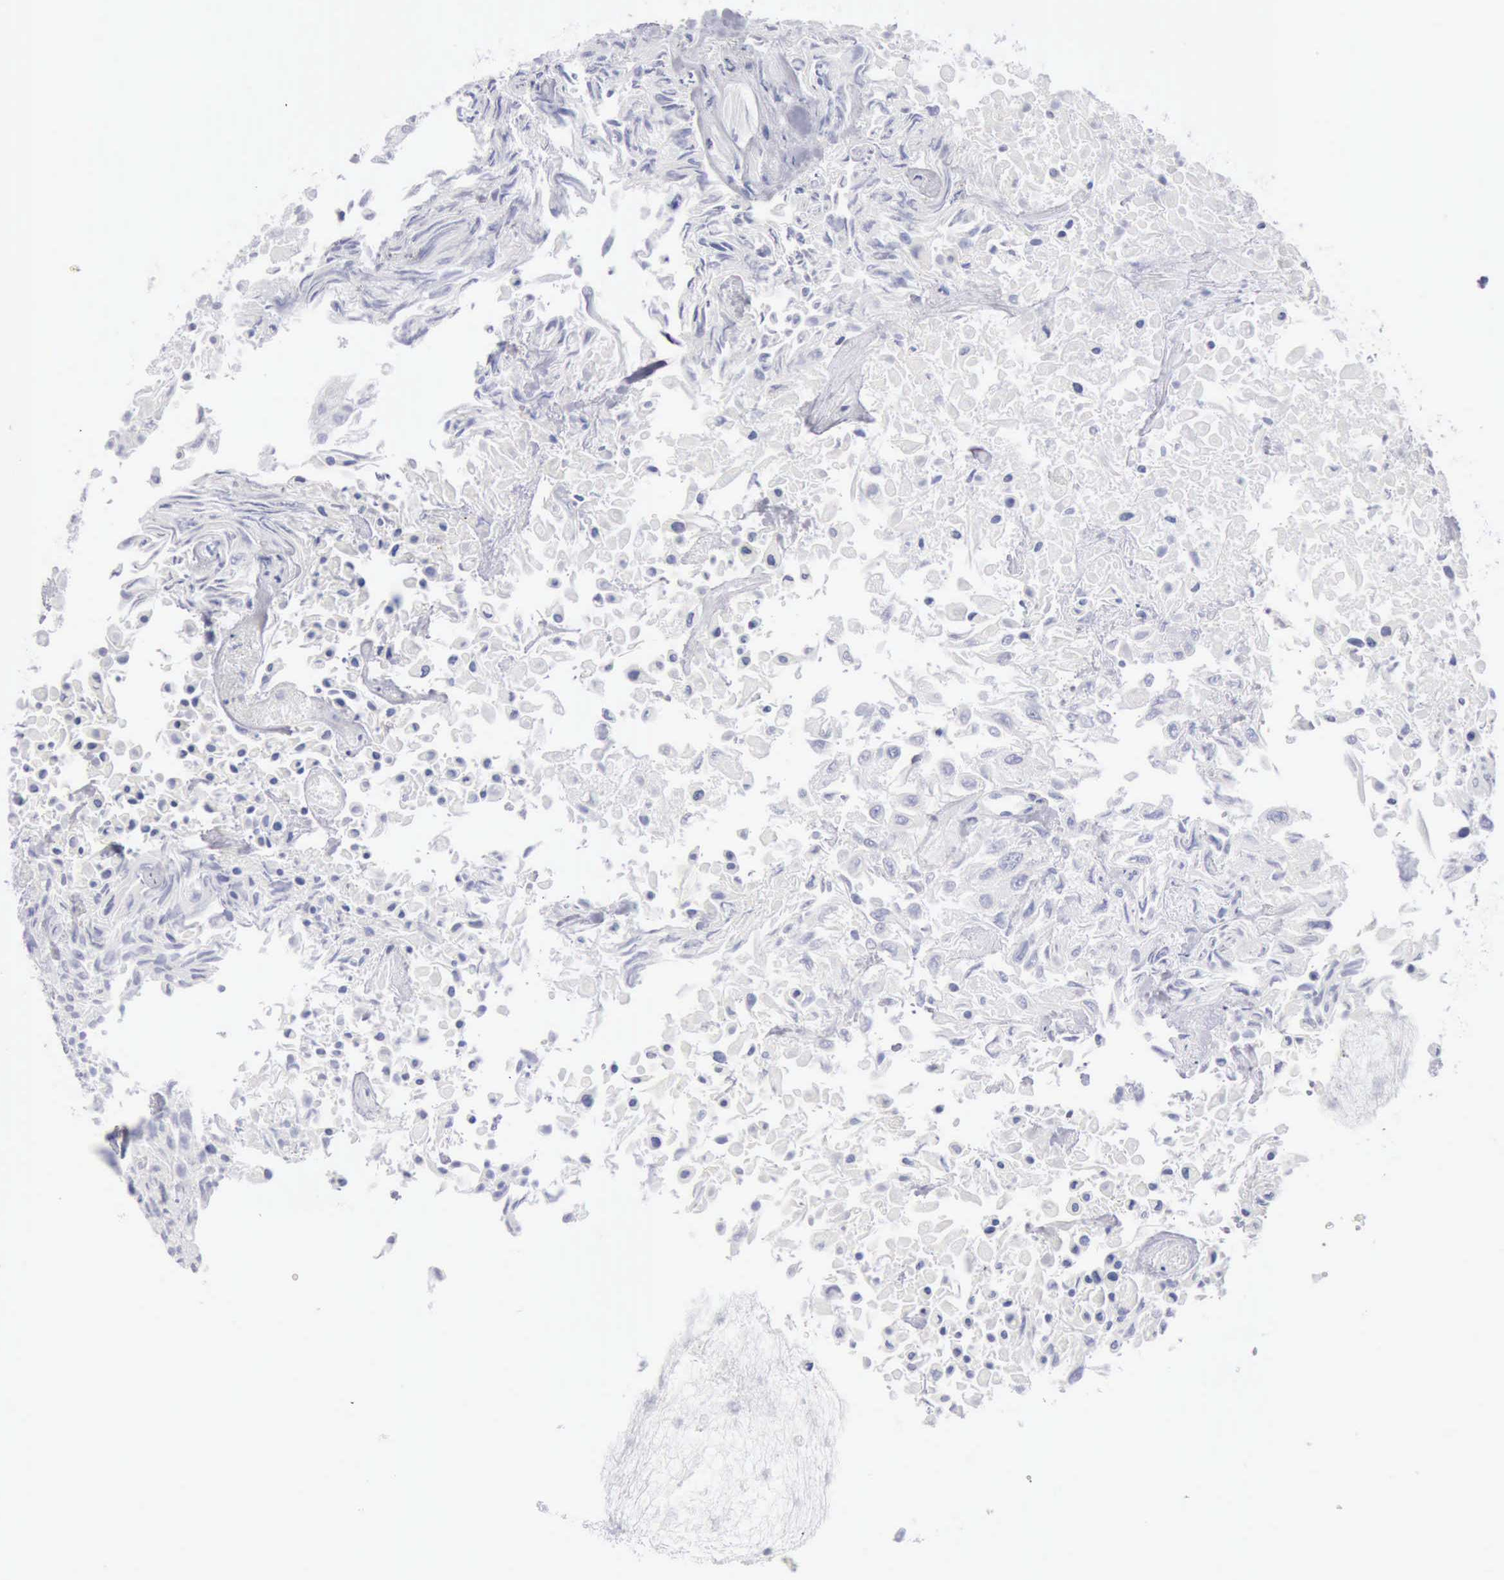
{"staining": {"intensity": "negative", "quantity": "none", "location": "none"}, "tissue": "urothelial cancer", "cell_type": "Tumor cells", "image_type": "cancer", "snomed": [{"axis": "morphology", "description": "Urothelial carcinoma, High grade"}, {"axis": "topography", "description": "Urinary bladder"}], "caption": "The photomicrograph displays no staining of tumor cells in urothelial carcinoma (high-grade).", "gene": "GZMB", "patient": {"sex": "male", "age": 56}}